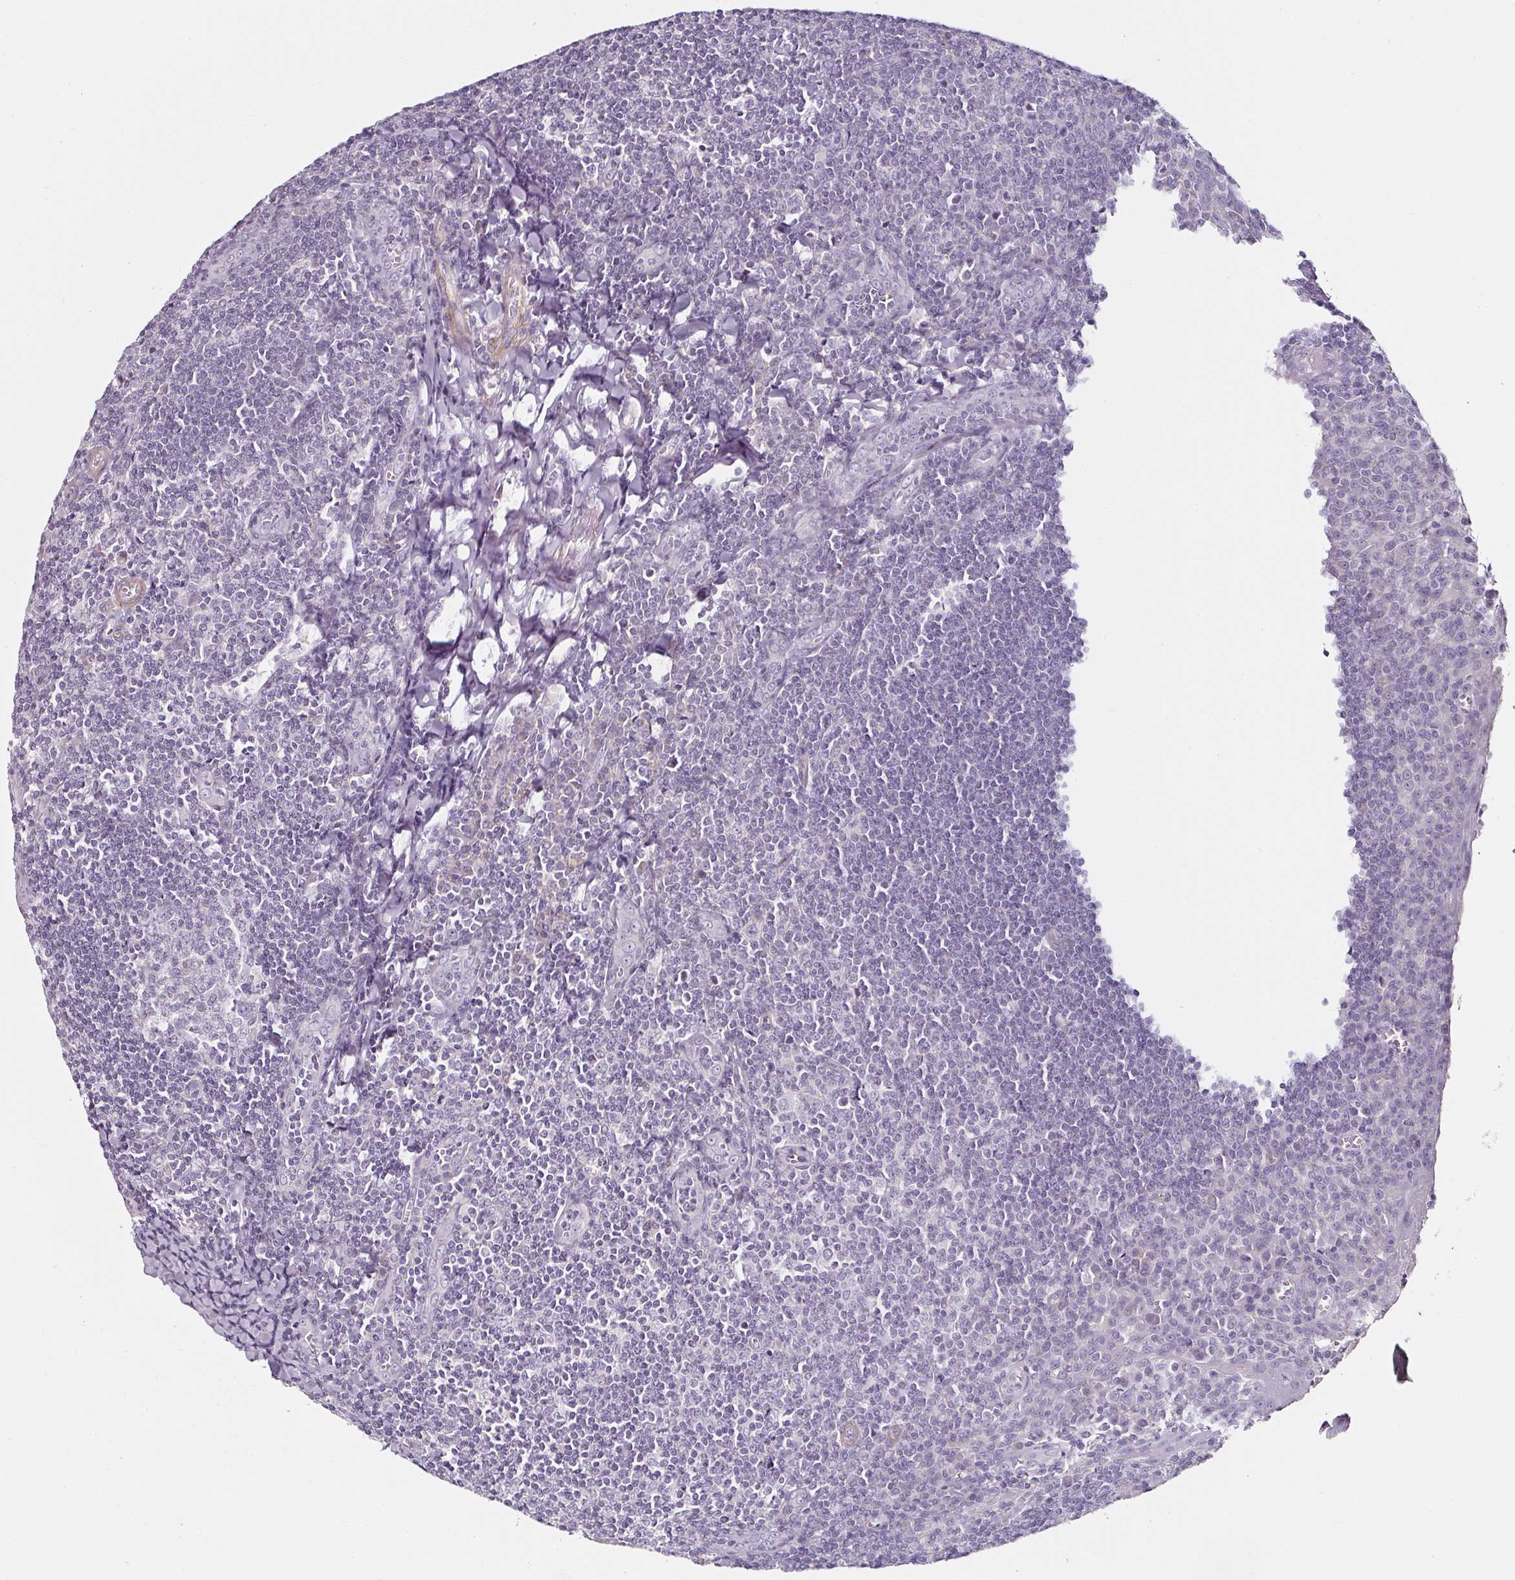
{"staining": {"intensity": "negative", "quantity": "none", "location": "none"}, "tissue": "tonsil", "cell_type": "Germinal center cells", "image_type": "normal", "snomed": [{"axis": "morphology", "description": "Normal tissue, NOS"}, {"axis": "topography", "description": "Tonsil"}], "caption": "This is an immunohistochemistry (IHC) micrograph of normal tonsil. There is no positivity in germinal center cells.", "gene": "CAP2", "patient": {"sex": "male", "age": 27}}